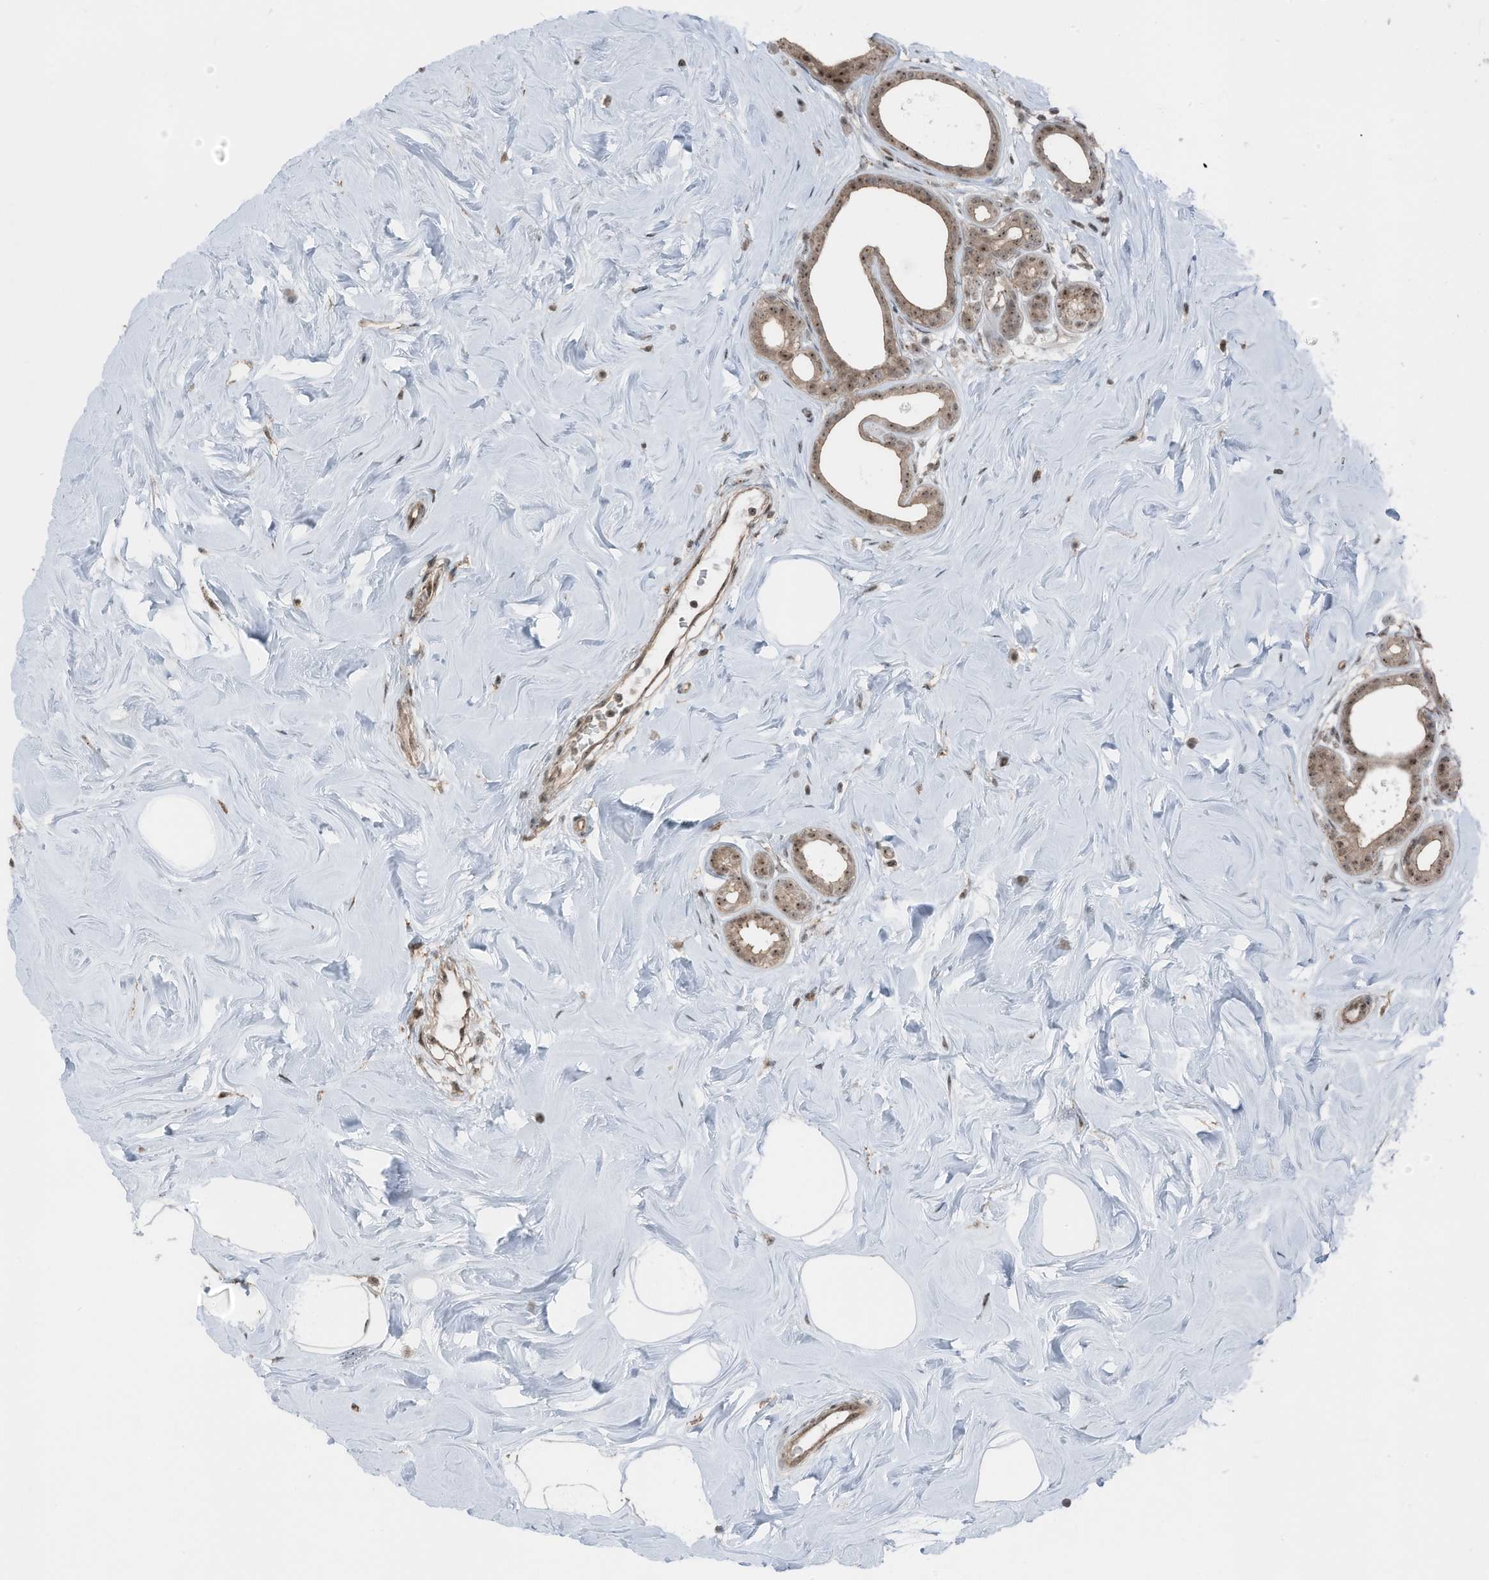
{"staining": {"intensity": "moderate", "quantity": ">75%", "location": "cytoplasmic/membranous,nuclear"}, "tissue": "breast cancer", "cell_type": "Tumor cells", "image_type": "cancer", "snomed": [{"axis": "morphology", "description": "Lobular carcinoma"}, {"axis": "topography", "description": "Breast"}], "caption": "High-magnification brightfield microscopy of breast cancer stained with DAB (3,3'-diaminobenzidine) (brown) and counterstained with hematoxylin (blue). tumor cells exhibit moderate cytoplasmic/membranous and nuclear positivity is identified in about>75% of cells. The protein of interest is stained brown, and the nuclei are stained in blue (DAB IHC with brightfield microscopy, high magnification).", "gene": "UTP3", "patient": {"sex": "female", "age": 47}}